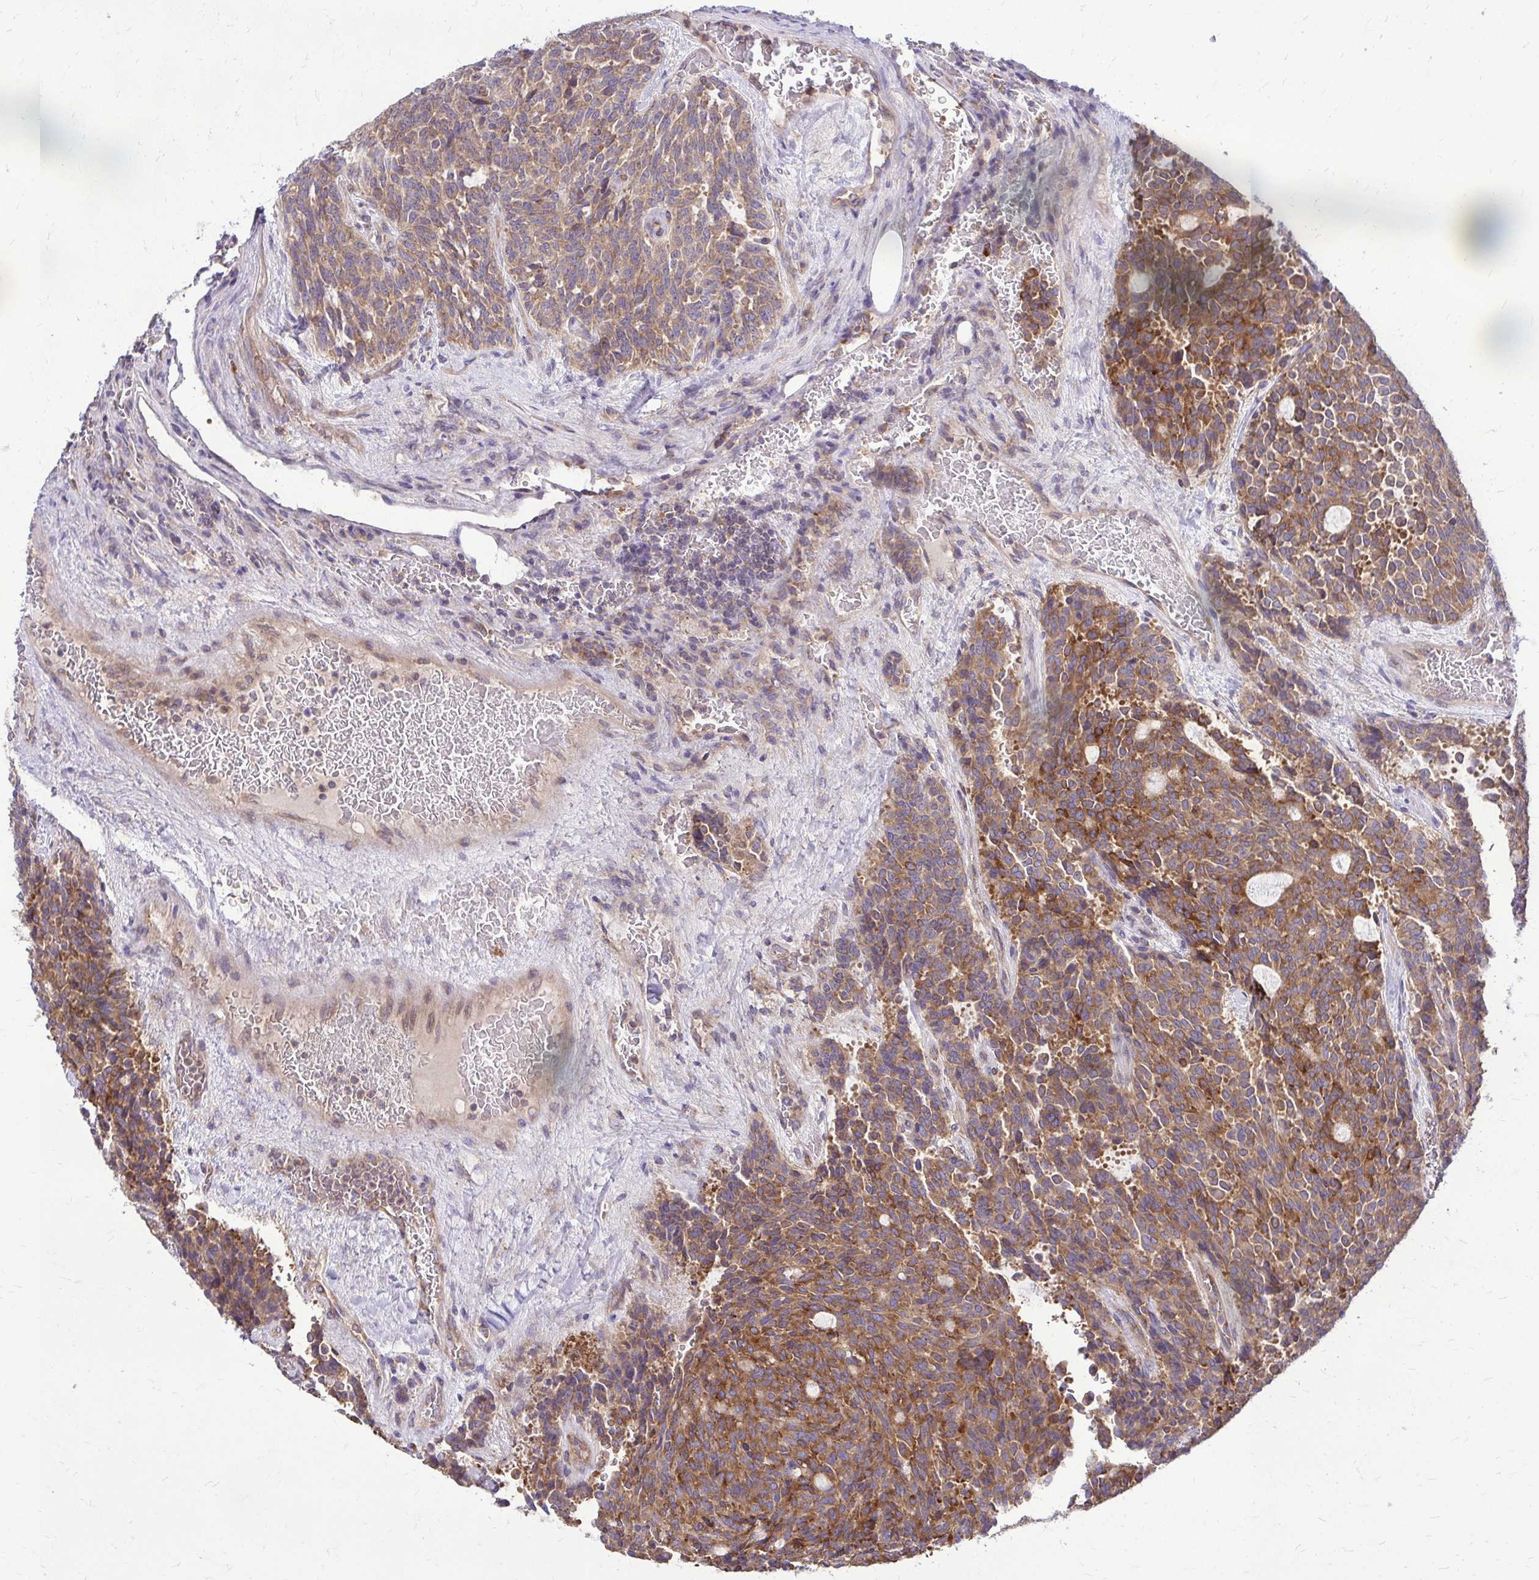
{"staining": {"intensity": "strong", "quantity": "25%-75%", "location": "cytoplasmic/membranous"}, "tissue": "carcinoid", "cell_type": "Tumor cells", "image_type": "cancer", "snomed": [{"axis": "morphology", "description": "Carcinoid, malignant, NOS"}, {"axis": "topography", "description": "Pancreas"}], "caption": "The photomicrograph exhibits a brown stain indicating the presence of a protein in the cytoplasmic/membranous of tumor cells in carcinoid.", "gene": "FMR1", "patient": {"sex": "female", "age": 54}}